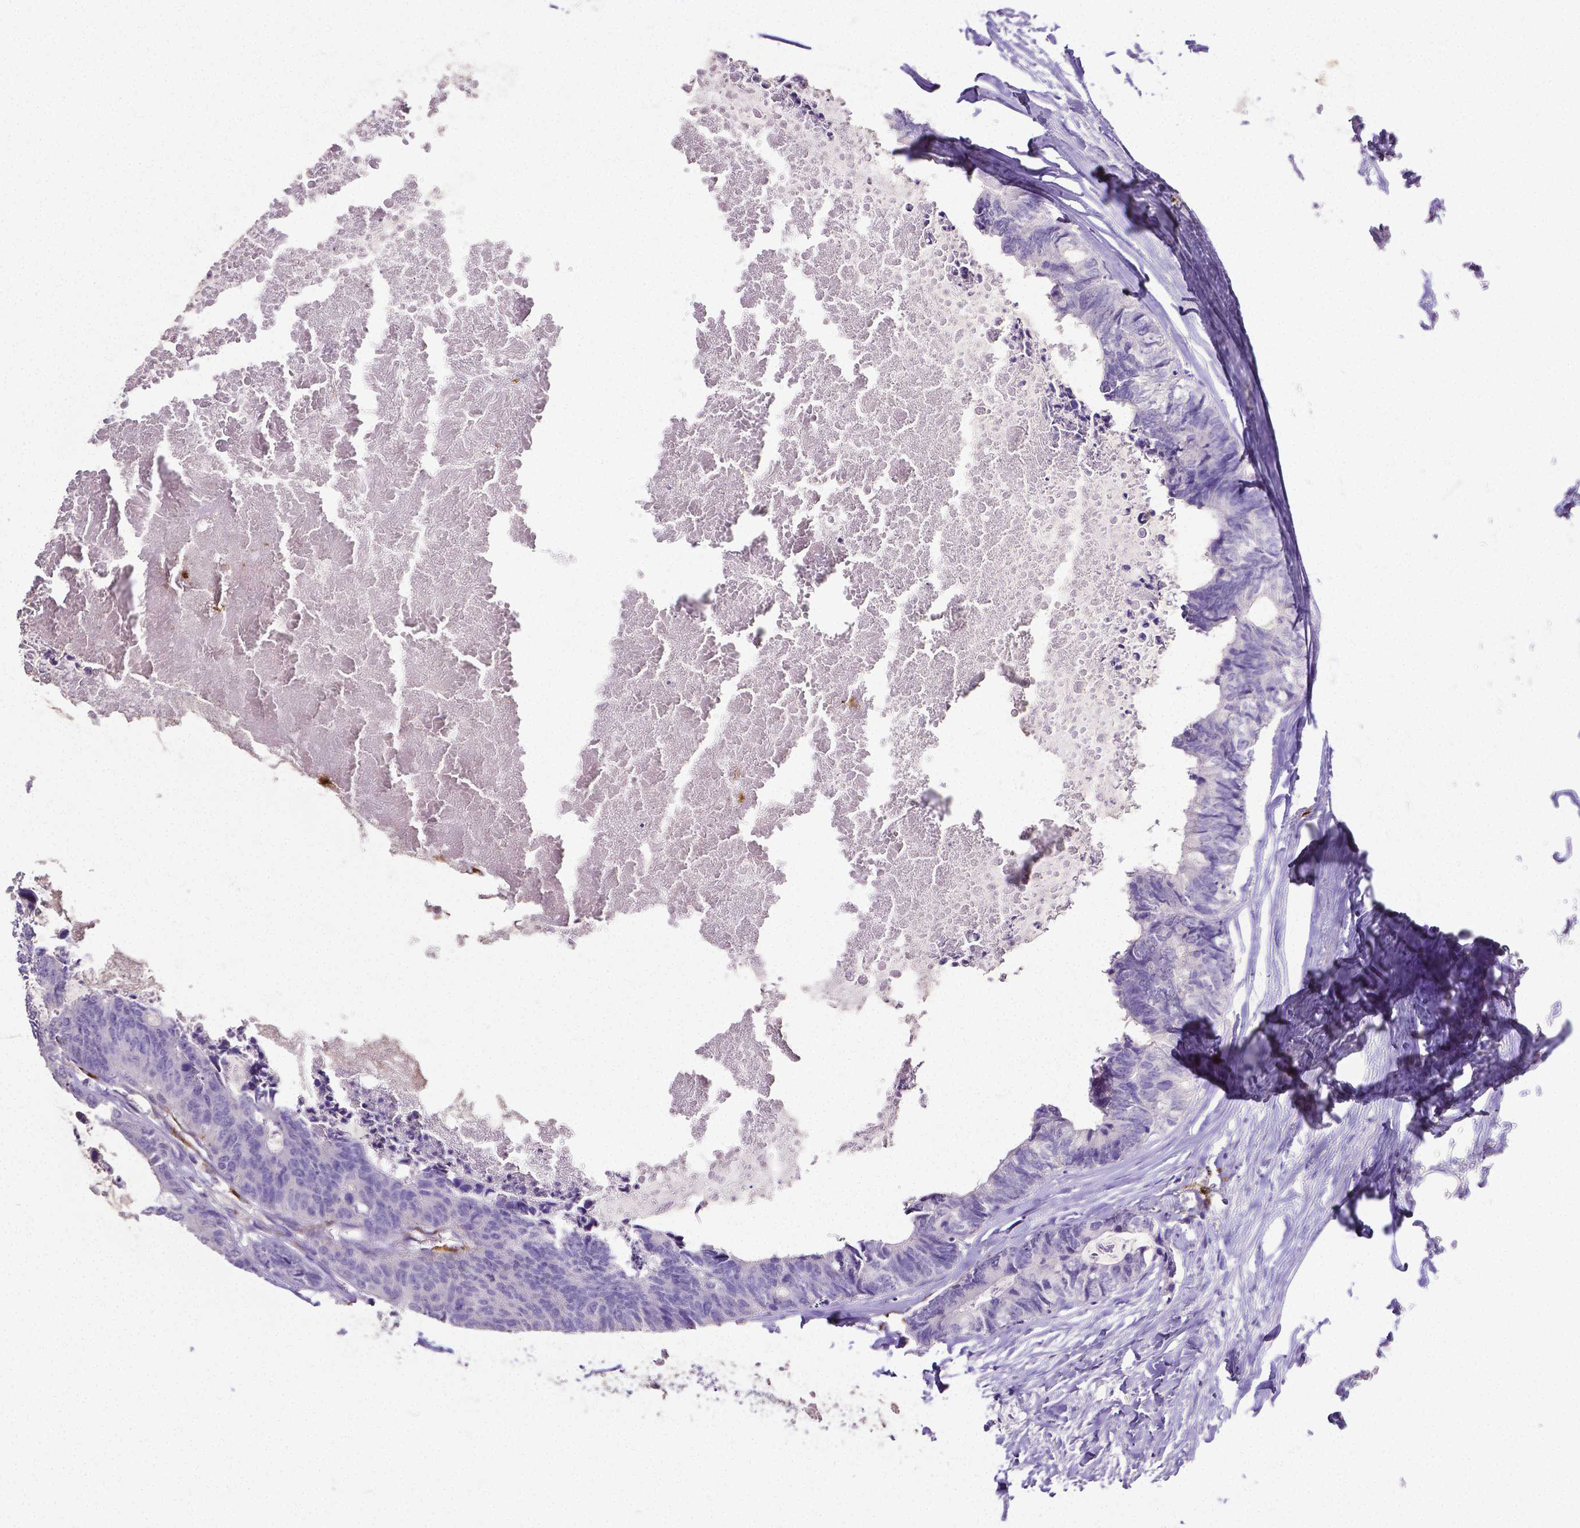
{"staining": {"intensity": "negative", "quantity": "none", "location": "none"}, "tissue": "colorectal cancer", "cell_type": "Tumor cells", "image_type": "cancer", "snomed": [{"axis": "morphology", "description": "Adenocarcinoma, NOS"}, {"axis": "topography", "description": "Colon"}, {"axis": "topography", "description": "Rectum"}], "caption": "IHC image of colorectal cancer (adenocarcinoma) stained for a protein (brown), which exhibits no expression in tumor cells. (DAB (3,3'-diaminobenzidine) immunohistochemistry (IHC) visualized using brightfield microscopy, high magnification).", "gene": "MMP9", "patient": {"sex": "male", "age": 57}}